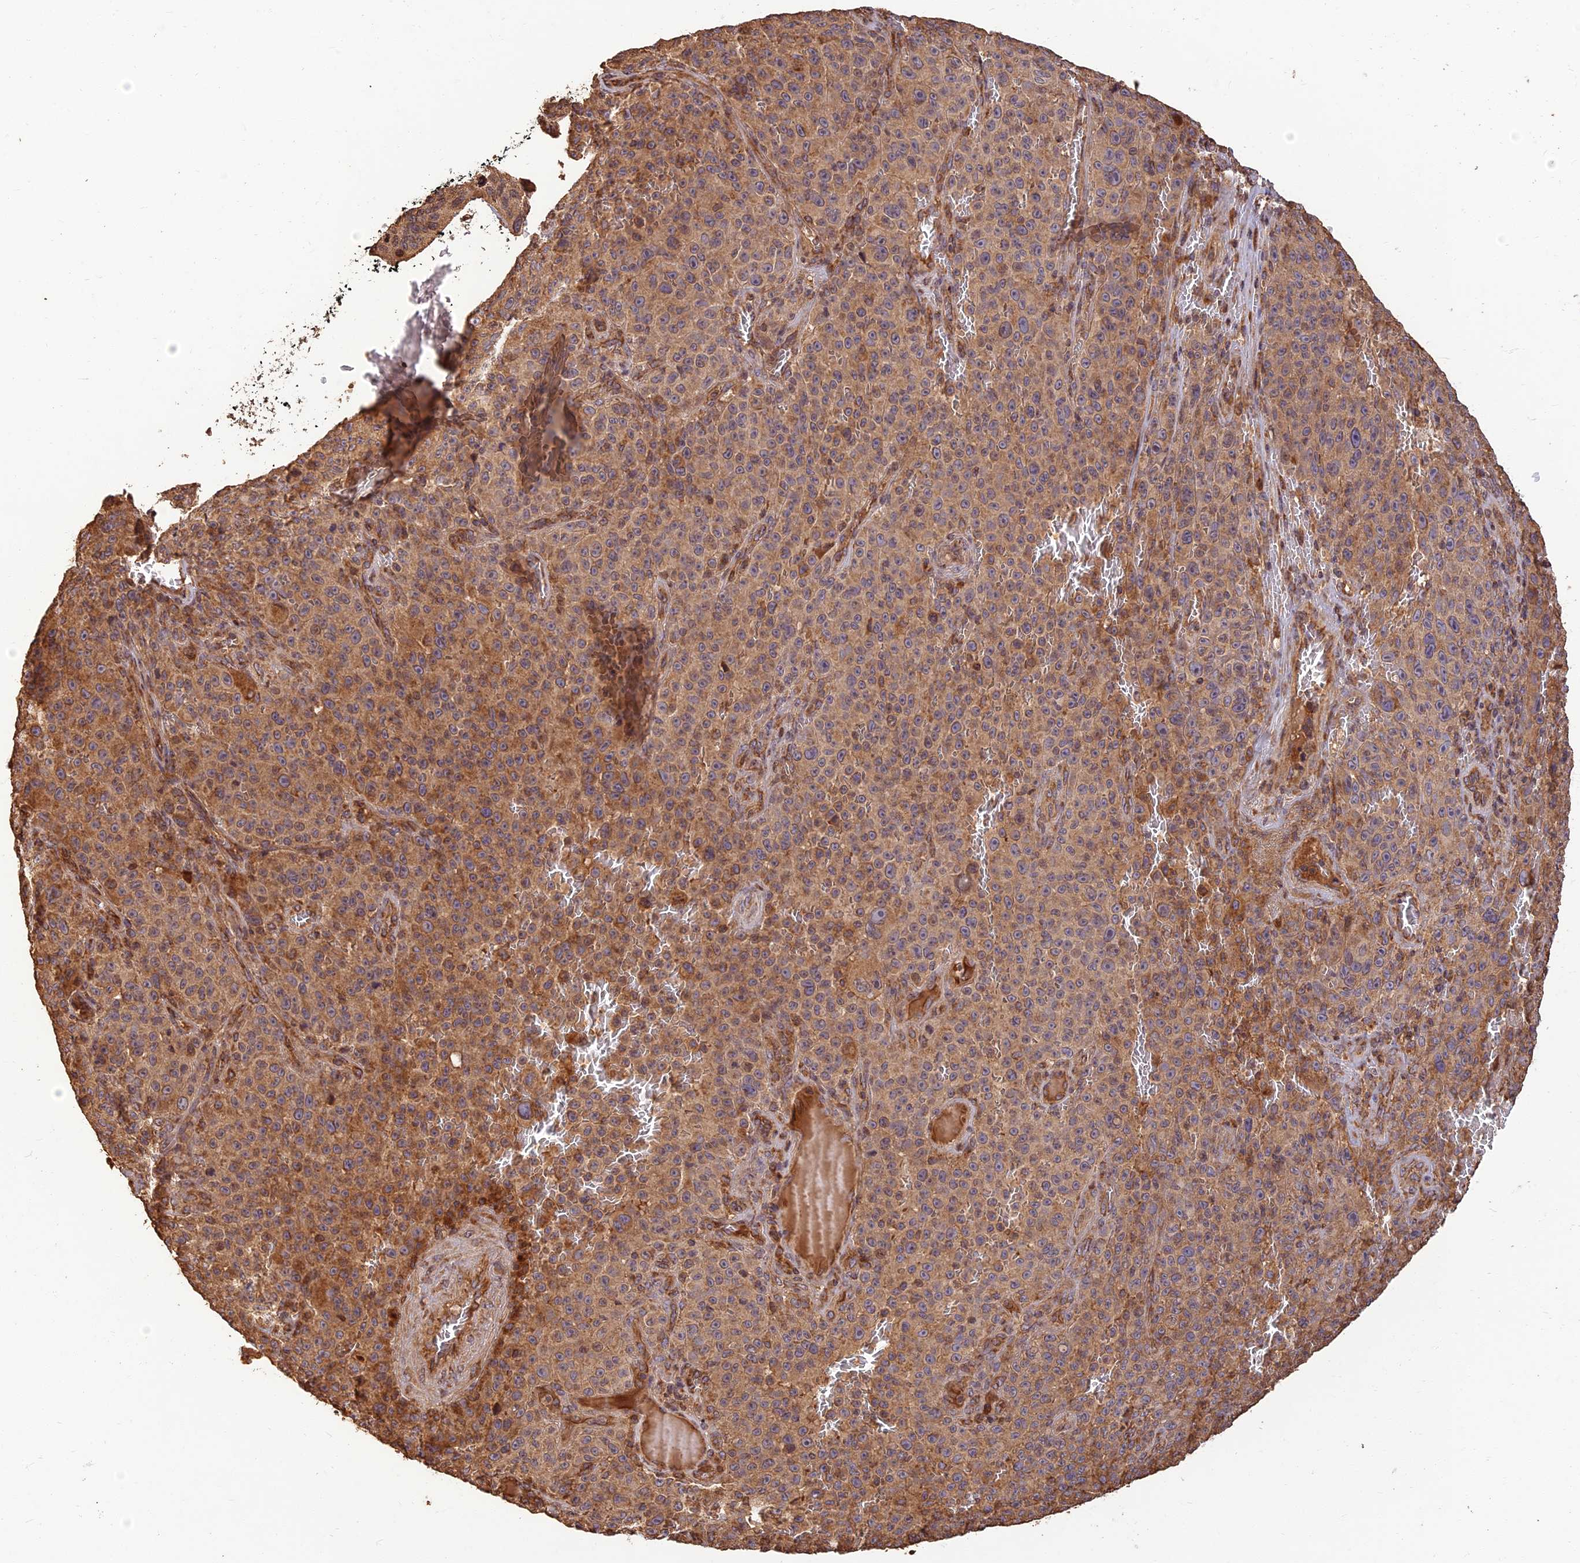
{"staining": {"intensity": "moderate", "quantity": "25%-75%", "location": "cytoplasmic/membranous"}, "tissue": "melanoma", "cell_type": "Tumor cells", "image_type": "cancer", "snomed": [{"axis": "morphology", "description": "Malignant melanoma, NOS"}, {"axis": "topography", "description": "Skin"}], "caption": "Moderate cytoplasmic/membranous expression is identified in approximately 25%-75% of tumor cells in malignant melanoma.", "gene": "CORO1C", "patient": {"sex": "female", "age": 82}}